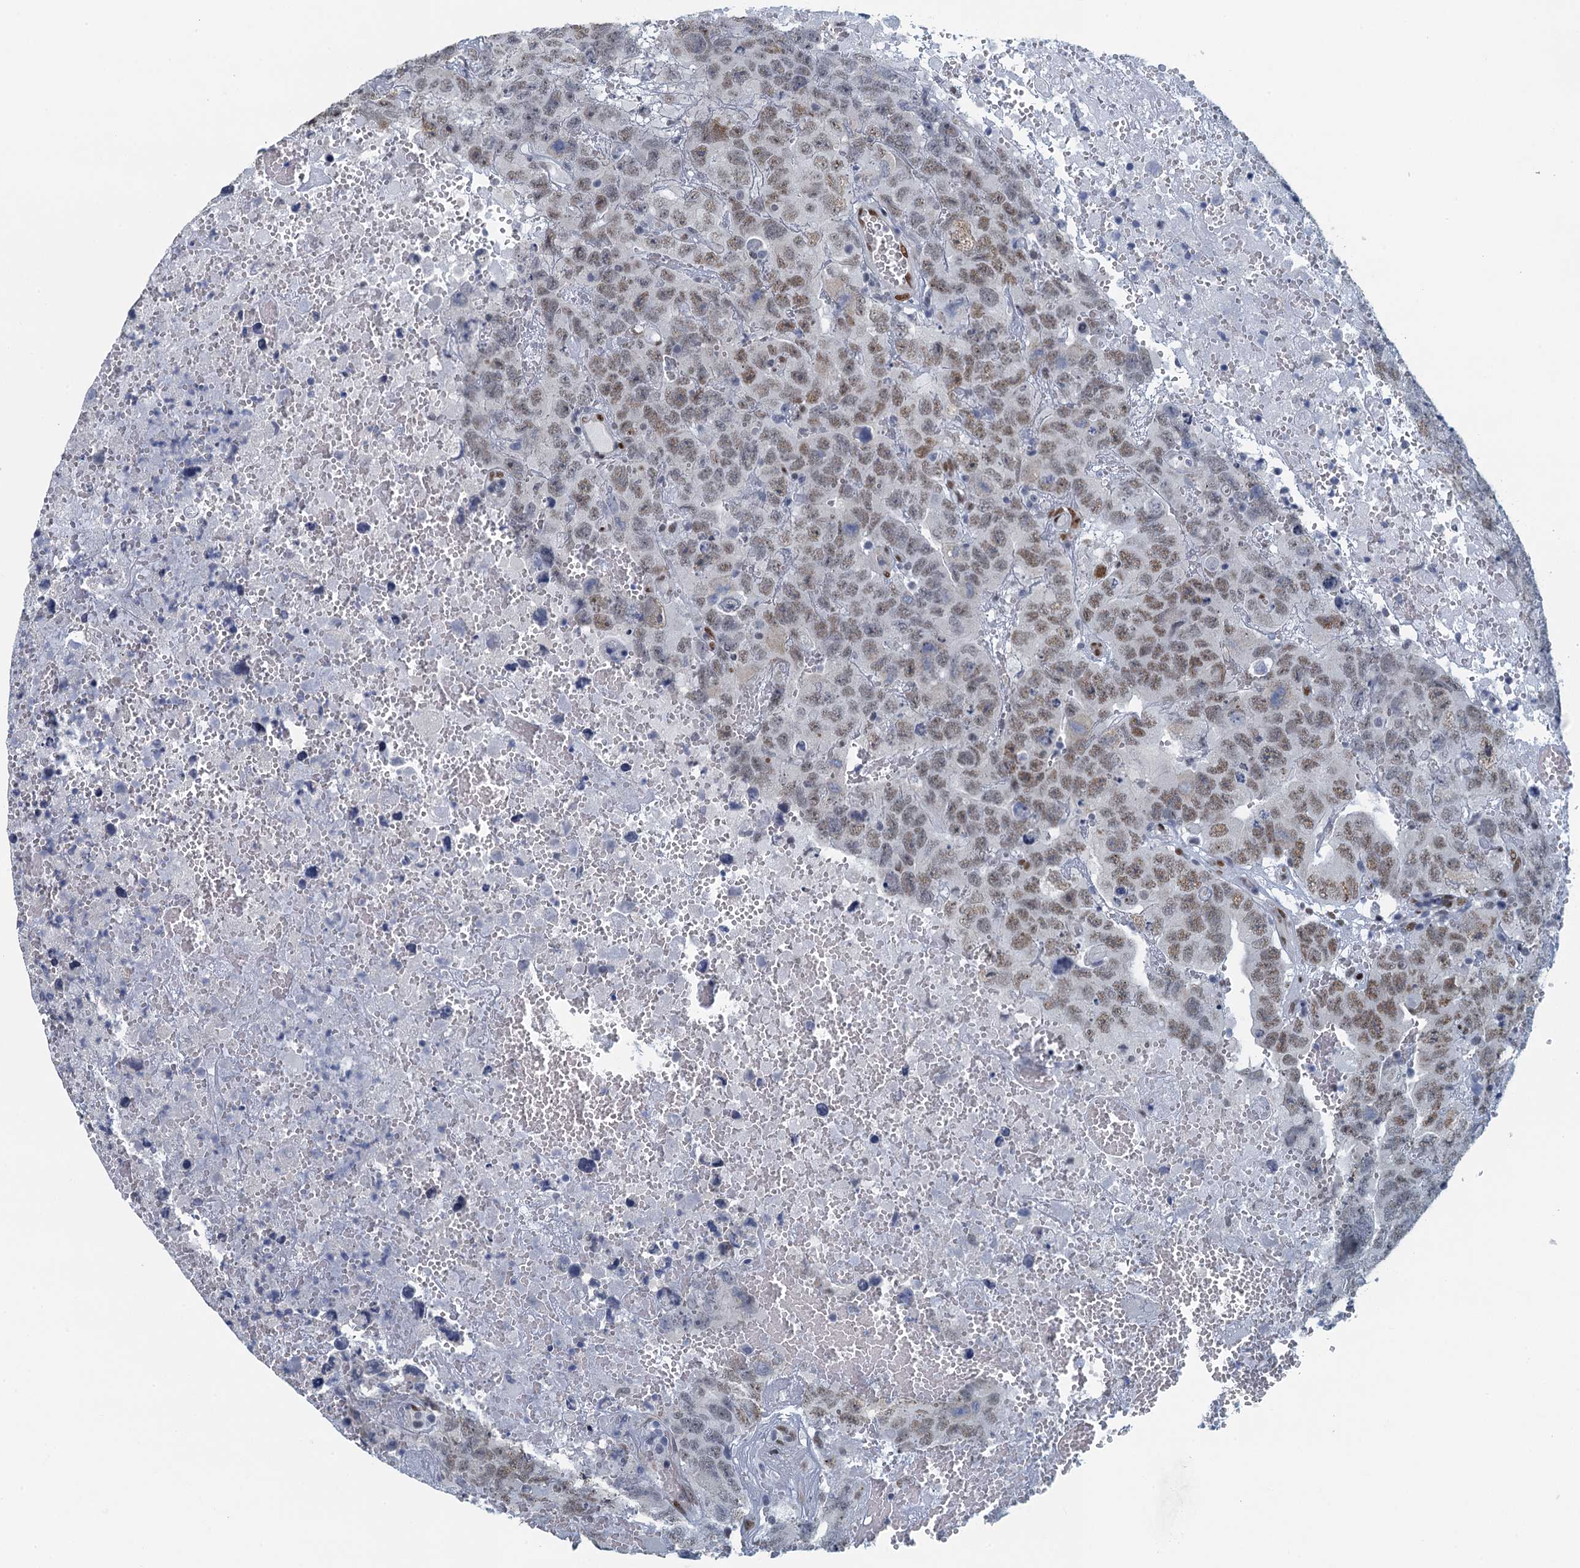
{"staining": {"intensity": "moderate", "quantity": "25%-75%", "location": "nuclear"}, "tissue": "testis cancer", "cell_type": "Tumor cells", "image_type": "cancer", "snomed": [{"axis": "morphology", "description": "Carcinoma, Embryonal, NOS"}, {"axis": "topography", "description": "Testis"}], "caption": "IHC staining of testis cancer, which exhibits medium levels of moderate nuclear expression in approximately 25%-75% of tumor cells indicating moderate nuclear protein staining. The staining was performed using DAB (3,3'-diaminobenzidine) (brown) for protein detection and nuclei were counterstained in hematoxylin (blue).", "gene": "TTLL9", "patient": {"sex": "male", "age": 45}}